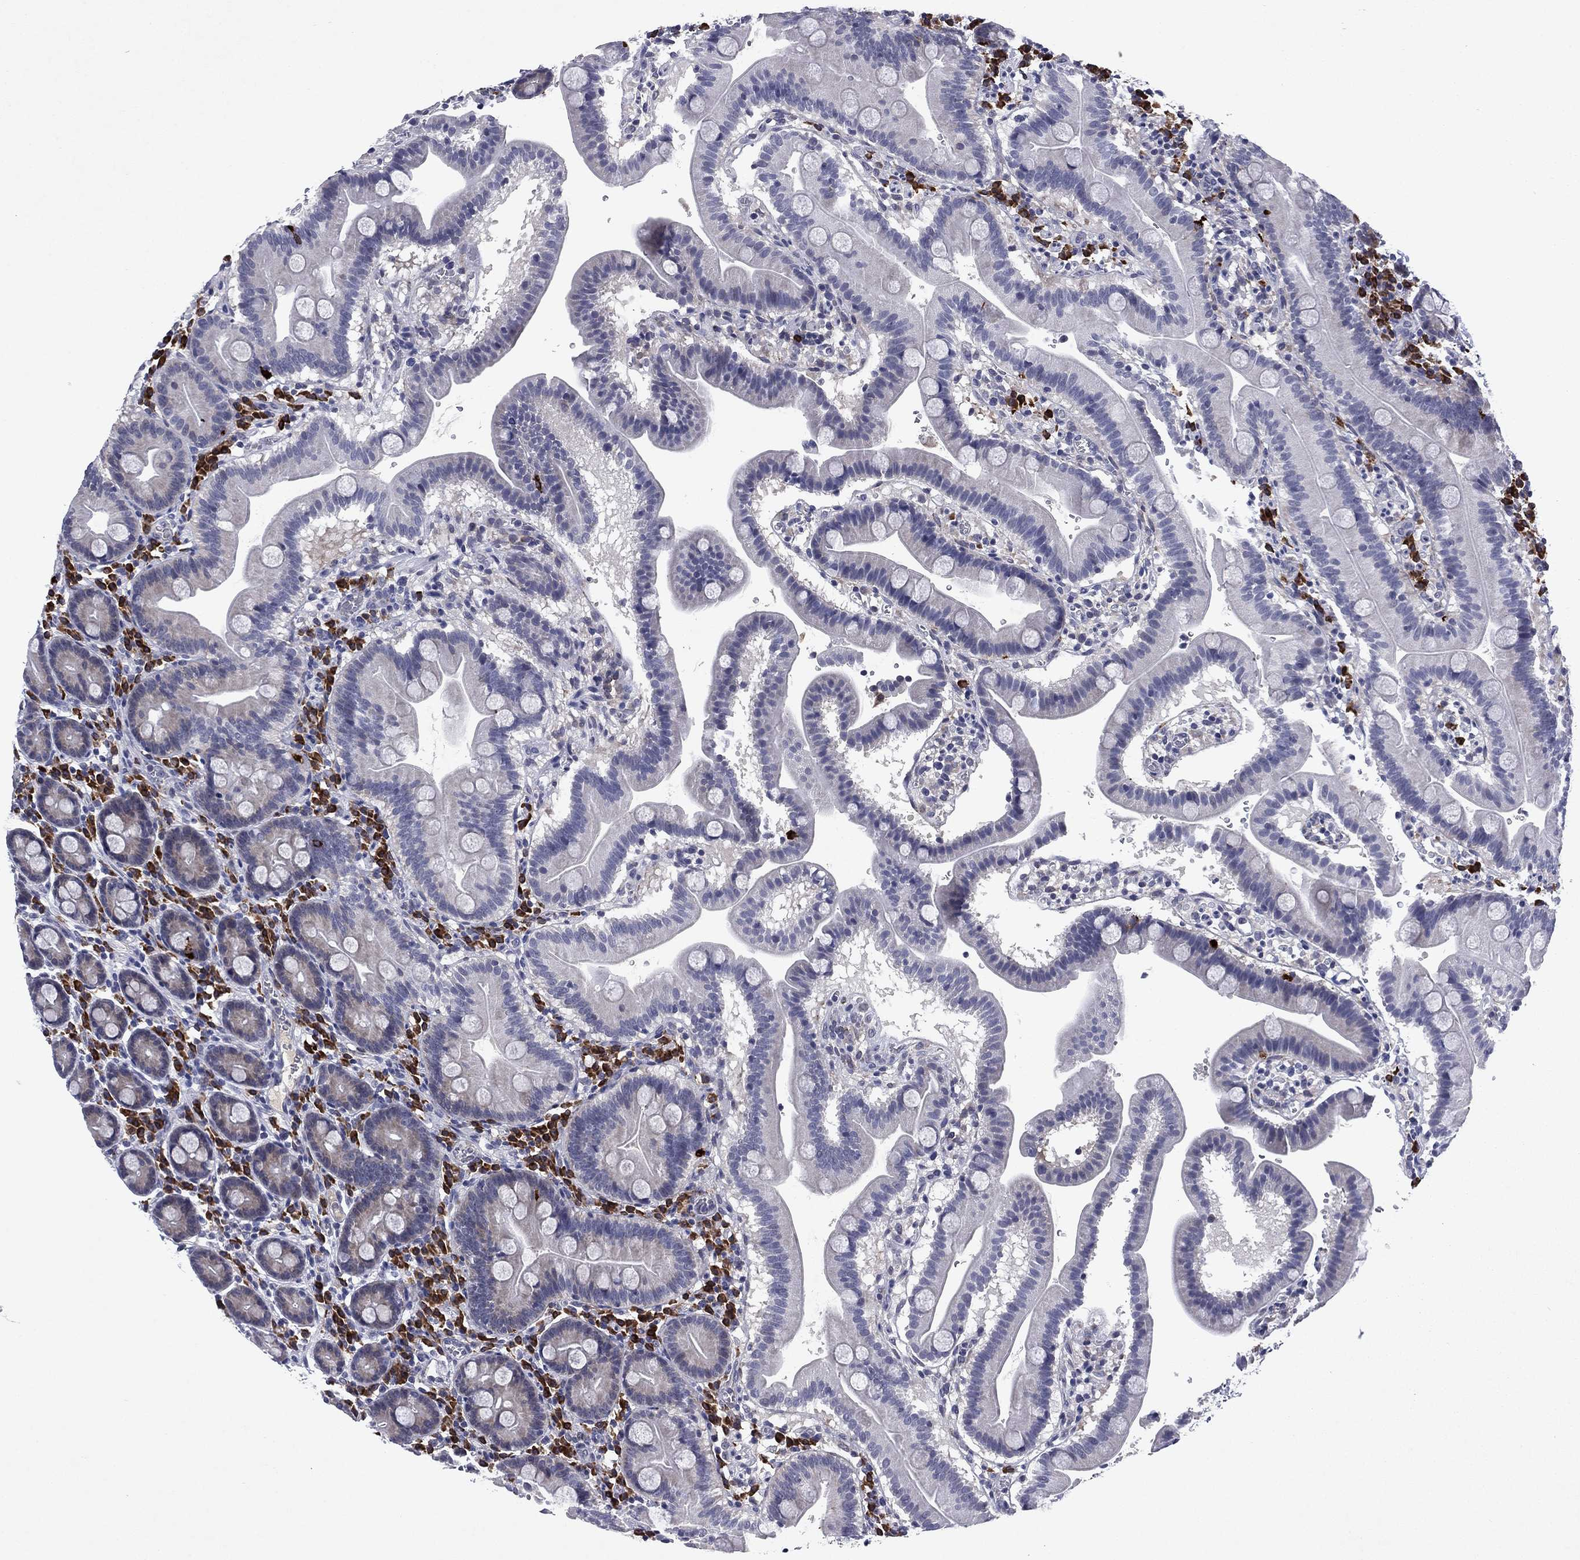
{"staining": {"intensity": "negative", "quantity": "none", "location": "none"}, "tissue": "duodenum", "cell_type": "Glandular cells", "image_type": "normal", "snomed": [{"axis": "morphology", "description": "Normal tissue, NOS"}, {"axis": "topography", "description": "Duodenum"}], "caption": "This is a photomicrograph of immunohistochemistry (IHC) staining of benign duodenum, which shows no staining in glandular cells.", "gene": "ECM1", "patient": {"sex": "male", "age": 59}}